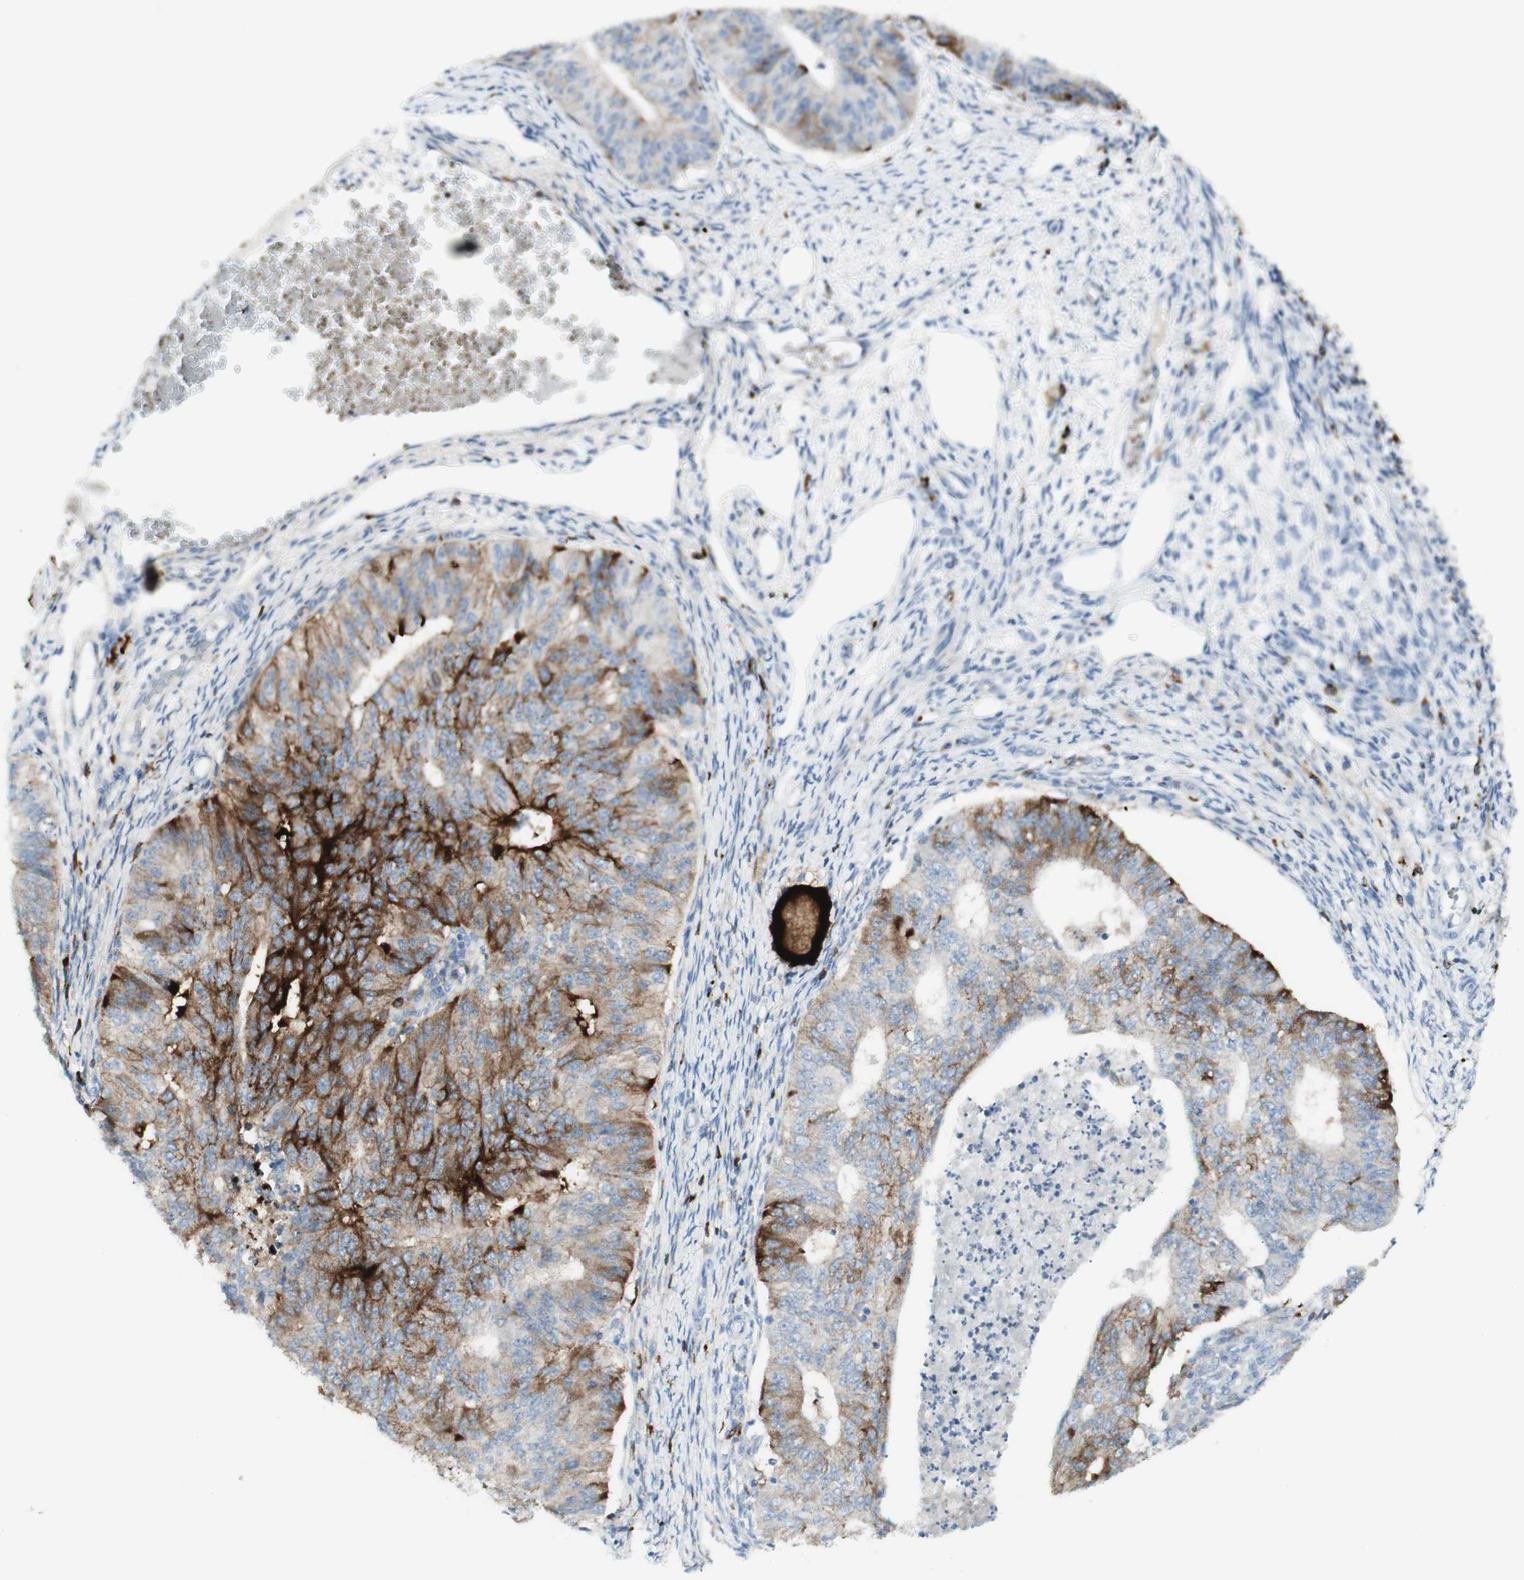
{"staining": {"intensity": "strong", "quantity": "25%-75%", "location": "cytoplasmic/membranous"}, "tissue": "endometrial cancer", "cell_type": "Tumor cells", "image_type": "cancer", "snomed": [{"axis": "morphology", "description": "Adenocarcinoma, NOS"}, {"axis": "topography", "description": "Endometrium"}], "caption": "Adenocarcinoma (endometrial) stained with immunohistochemistry (IHC) displays strong cytoplasmic/membranous staining in approximately 25%-75% of tumor cells. (brown staining indicates protein expression, while blue staining denotes nuclei).", "gene": "MDK", "patient": {"sex": "female", "age": 32}}